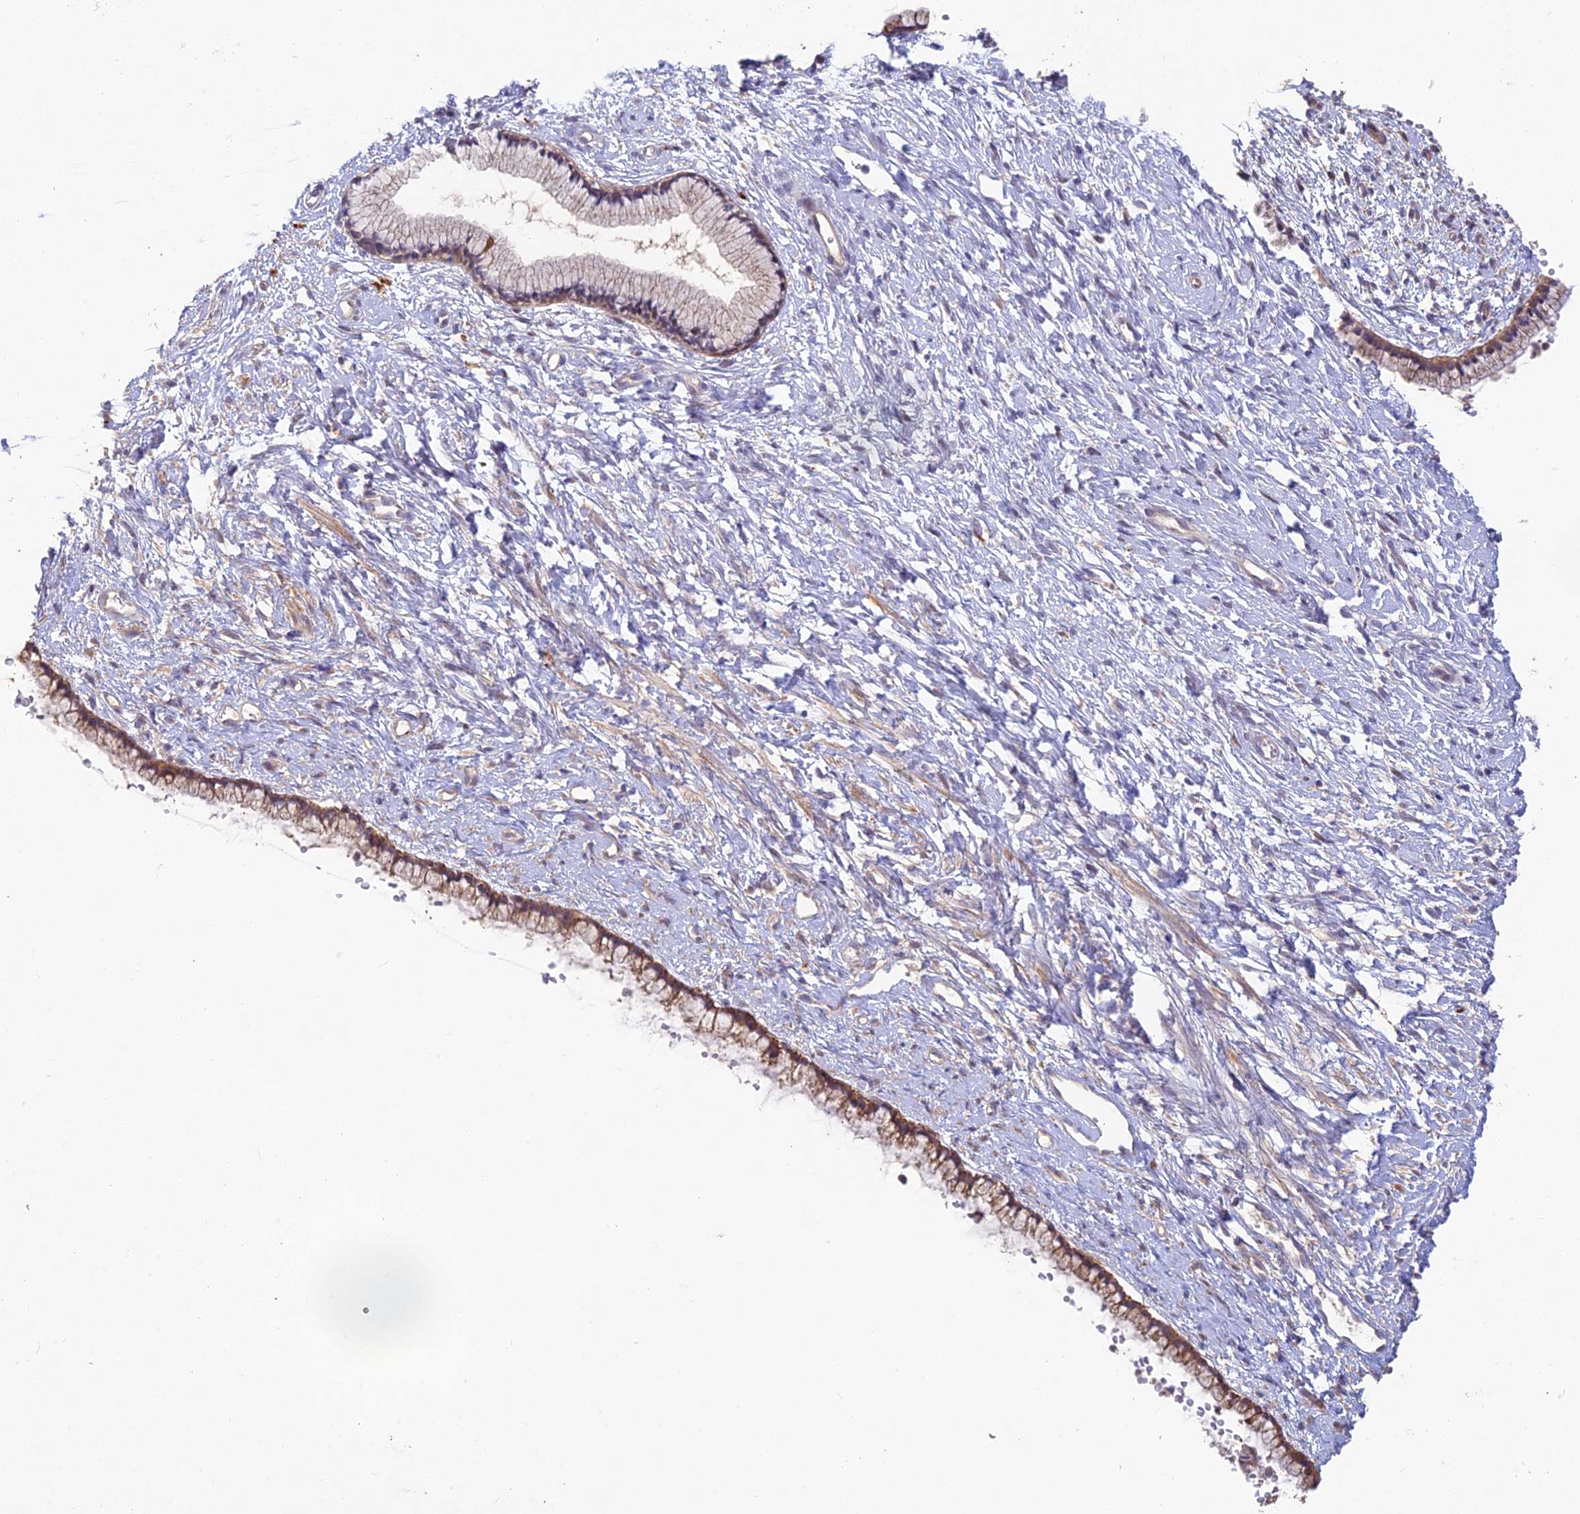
{"staining": {"intensity": "moderate", "quantity": ">75%", "location": "cytoplasmic/membranous"}, "tissue": "cervix", "cell_type": "Glandular cells", "image_type": "normal", "snomed": [{"axis": "morphology", "description": "Normal tissue, NOS"}, {"axis": "topography", "description": "Cervix"}], "caption": "IHC micrograph of benign cervix: cervix stained using immunohistochemistry (IHC) exhibits medium levels of moderate protein expression localized specifically in the cytoplasmic/membranous of glandular cells, appearing as a cytoplasmic/membranous brown color.", "gene": "NSMCE1", "patient": {"sex": "female", "age": 57}}